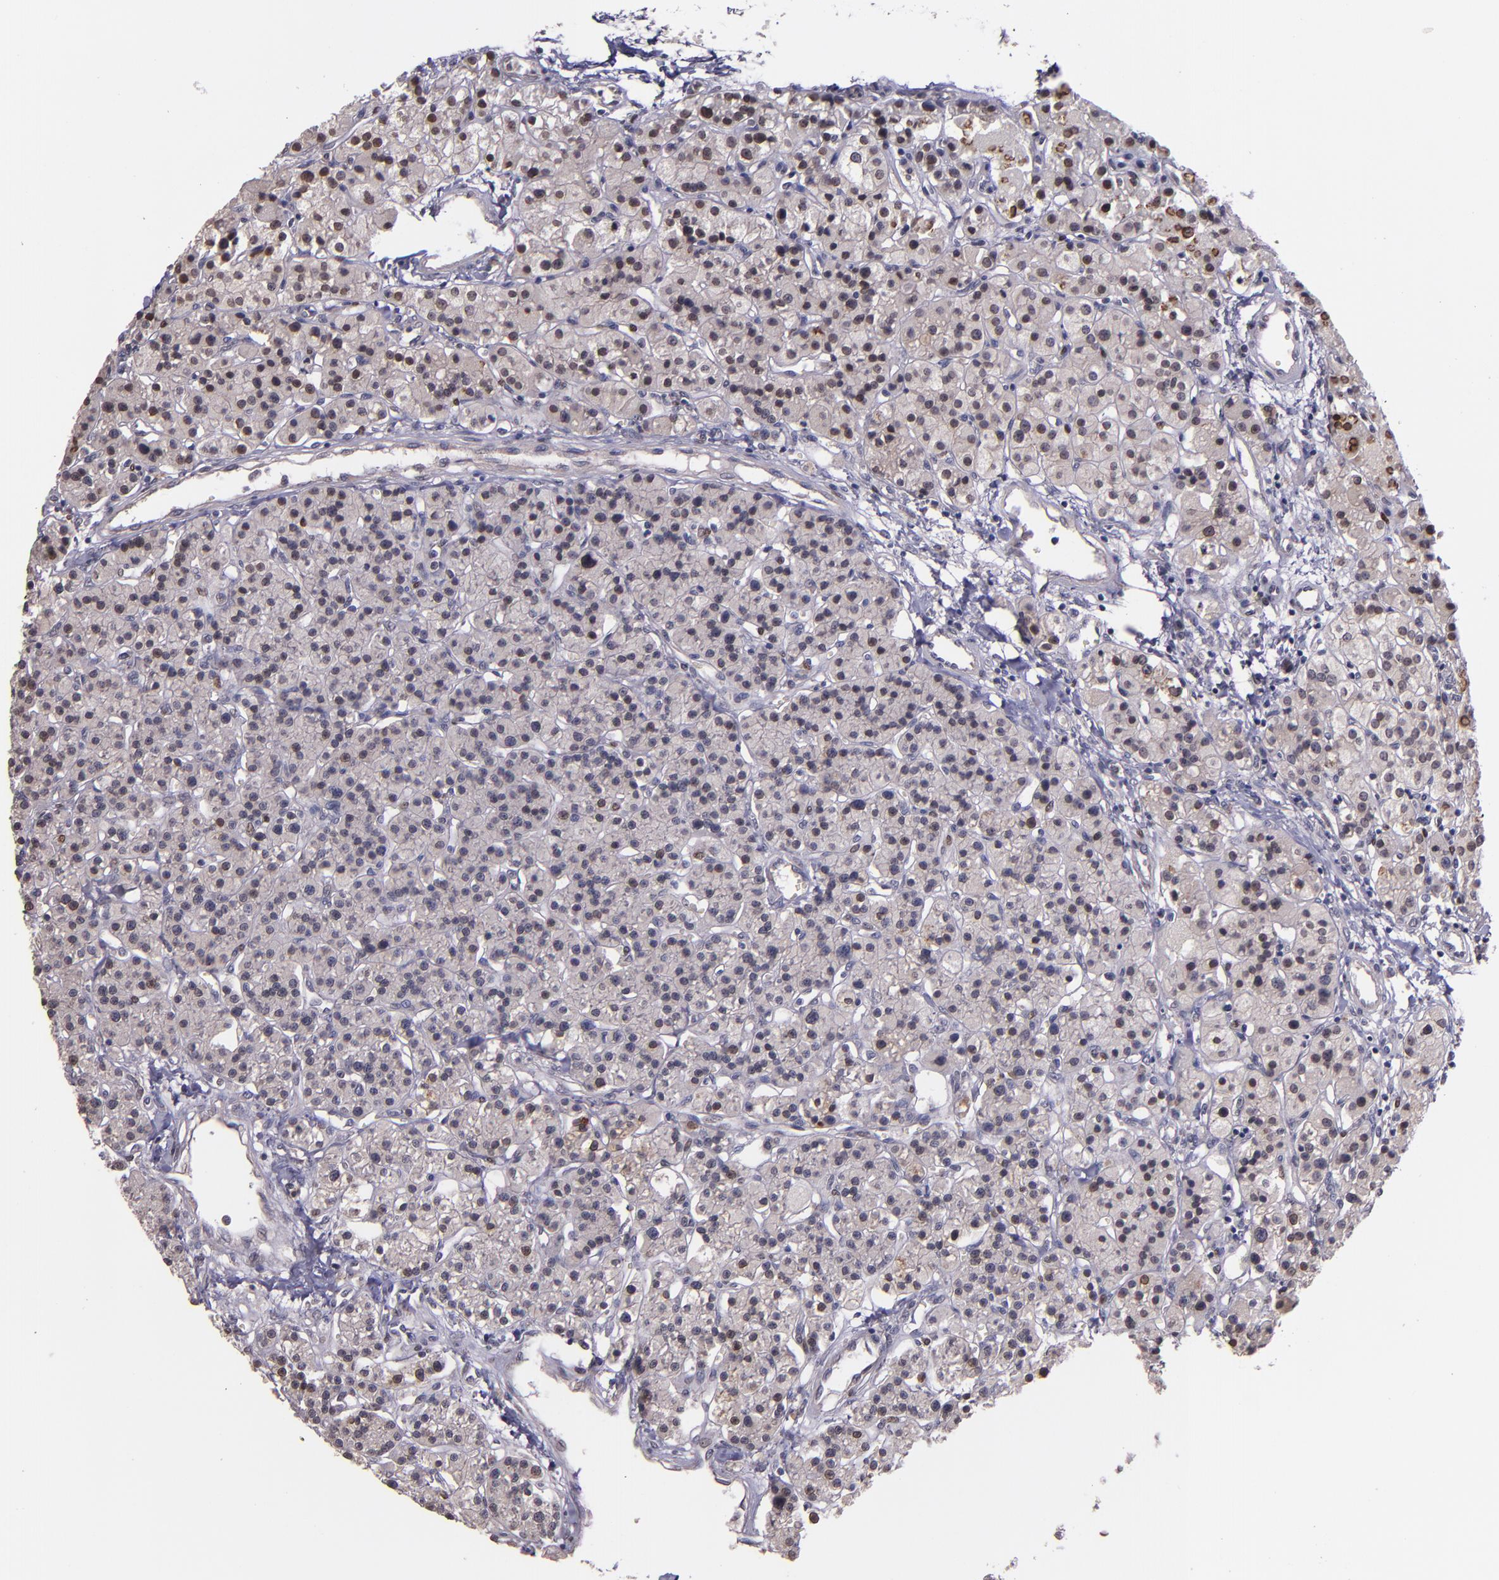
{"staining": {"intensity": "weak", "quantity": ">75%", "location": "cytoplasmic/membranous,nuclear"}, "tissue": "parathyroid gland", "cell_type": "Glandular cells", "image_type": "normal", "snomed": [{"axis": "morphology", "description": "Normal tissue, NOS"}, {"axis": "topography", "description": "Parathyroid gland"}], "caption": "IHC of benign human parathyroid gland exhibits low levels of weak cytoplasmic/membranous,nuclear positivity in about >75% of glandular cells.", "gene": "NUP62CL", "patient": {"sex": "female", "age": 58}}